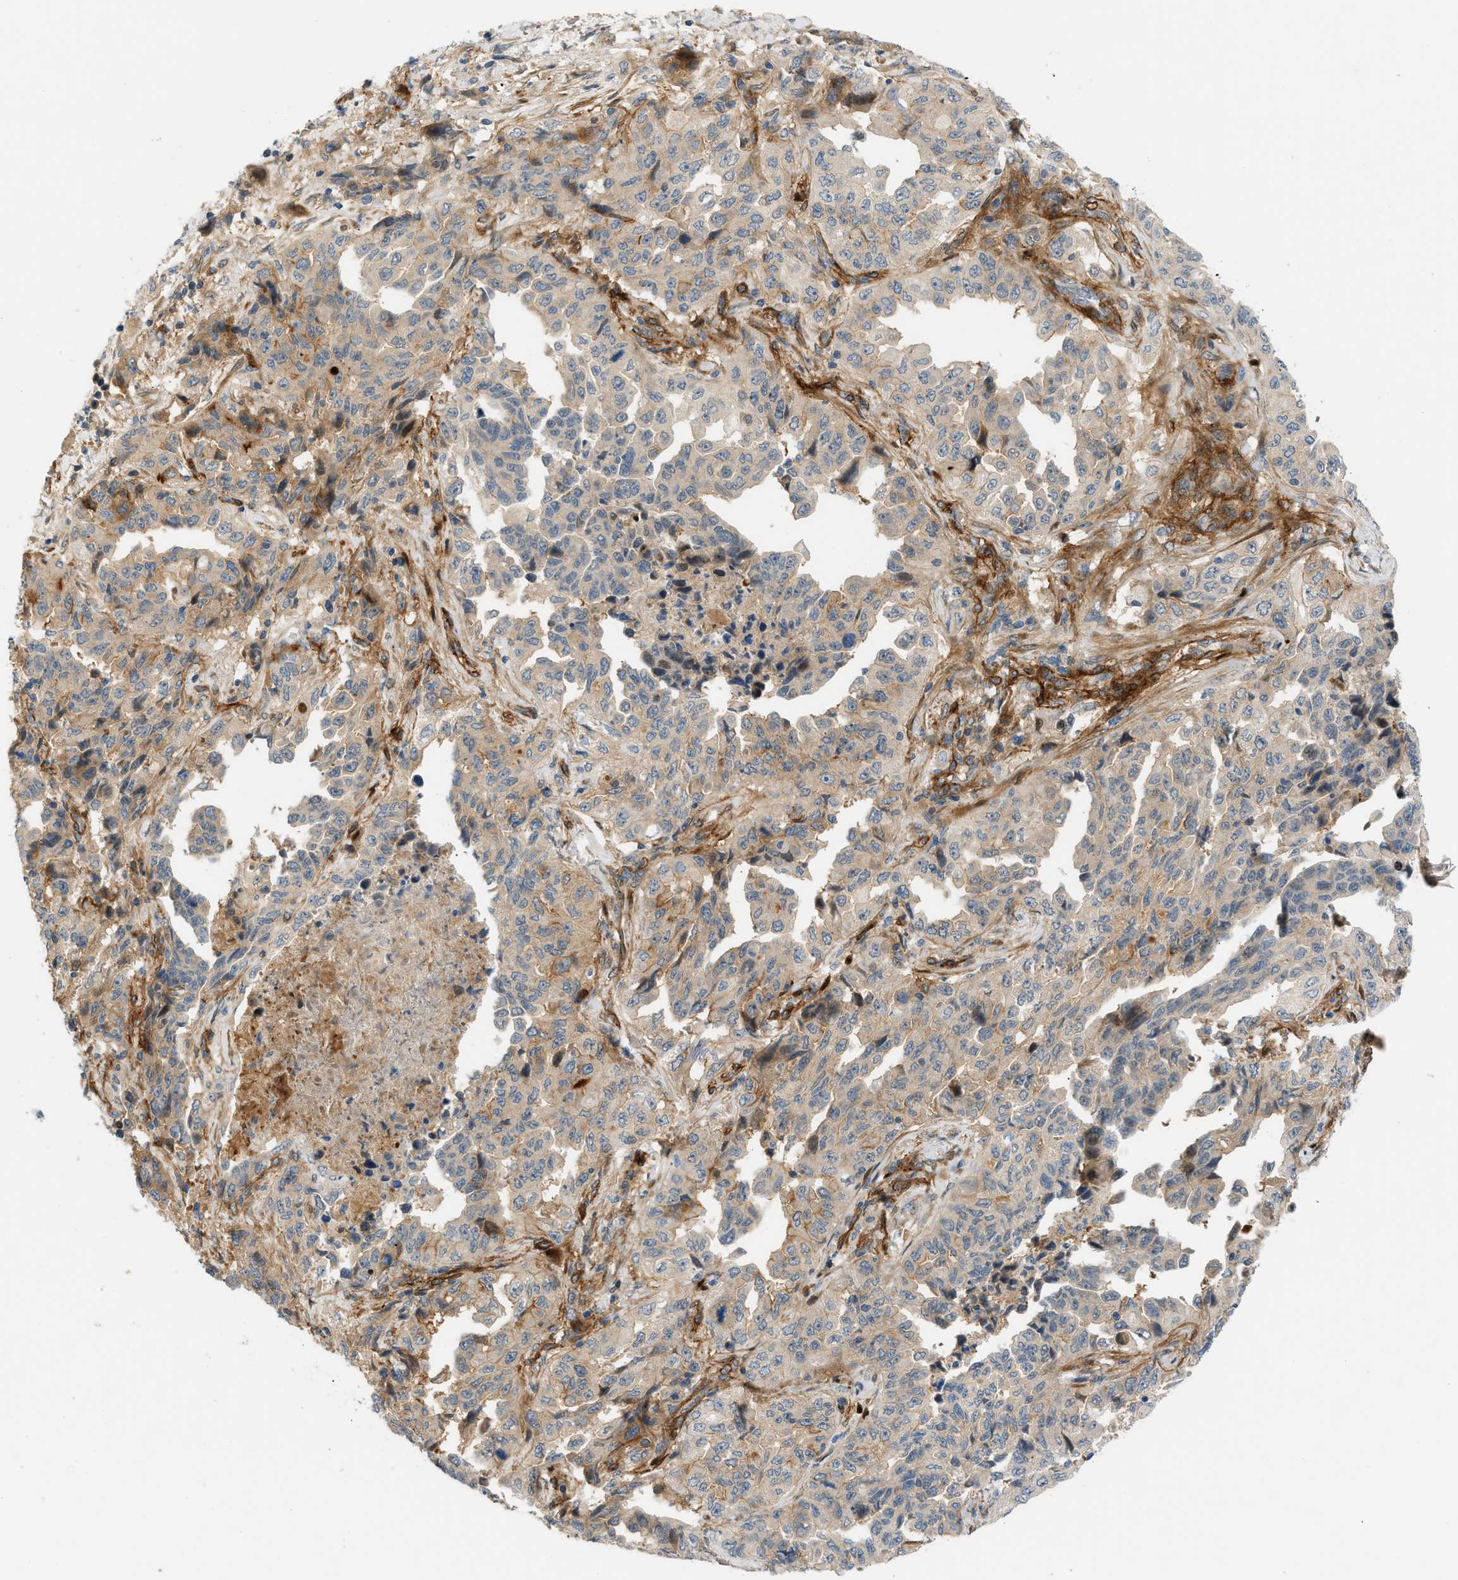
{"staining": {"intensity": "weak", "quantity": ">75%", "location": "cytoplasmic/membranous"}, "tissue": "lung cancer", "cell_type": "Tumor cells", "image_type": "cancer", "snomed": [{"axis": "morphology", "description": "Adenocarcinoma, NOS"}, {"axis": "topography", "description": "Lung"}], "caption": "Immunohistochemistry (DAB (3,3'-diaminobenzidine)) staining of adenocarcinoma (lung) shows weak cytoplasmic/membranous protein expression in about >75% of tumor cells. Immunohistochemistry (ihc) stains the protein of interest in brown and the nuclei are stained blue.", "gene": "EDNRA", "patient": {"sex": "female", "age": 51}}